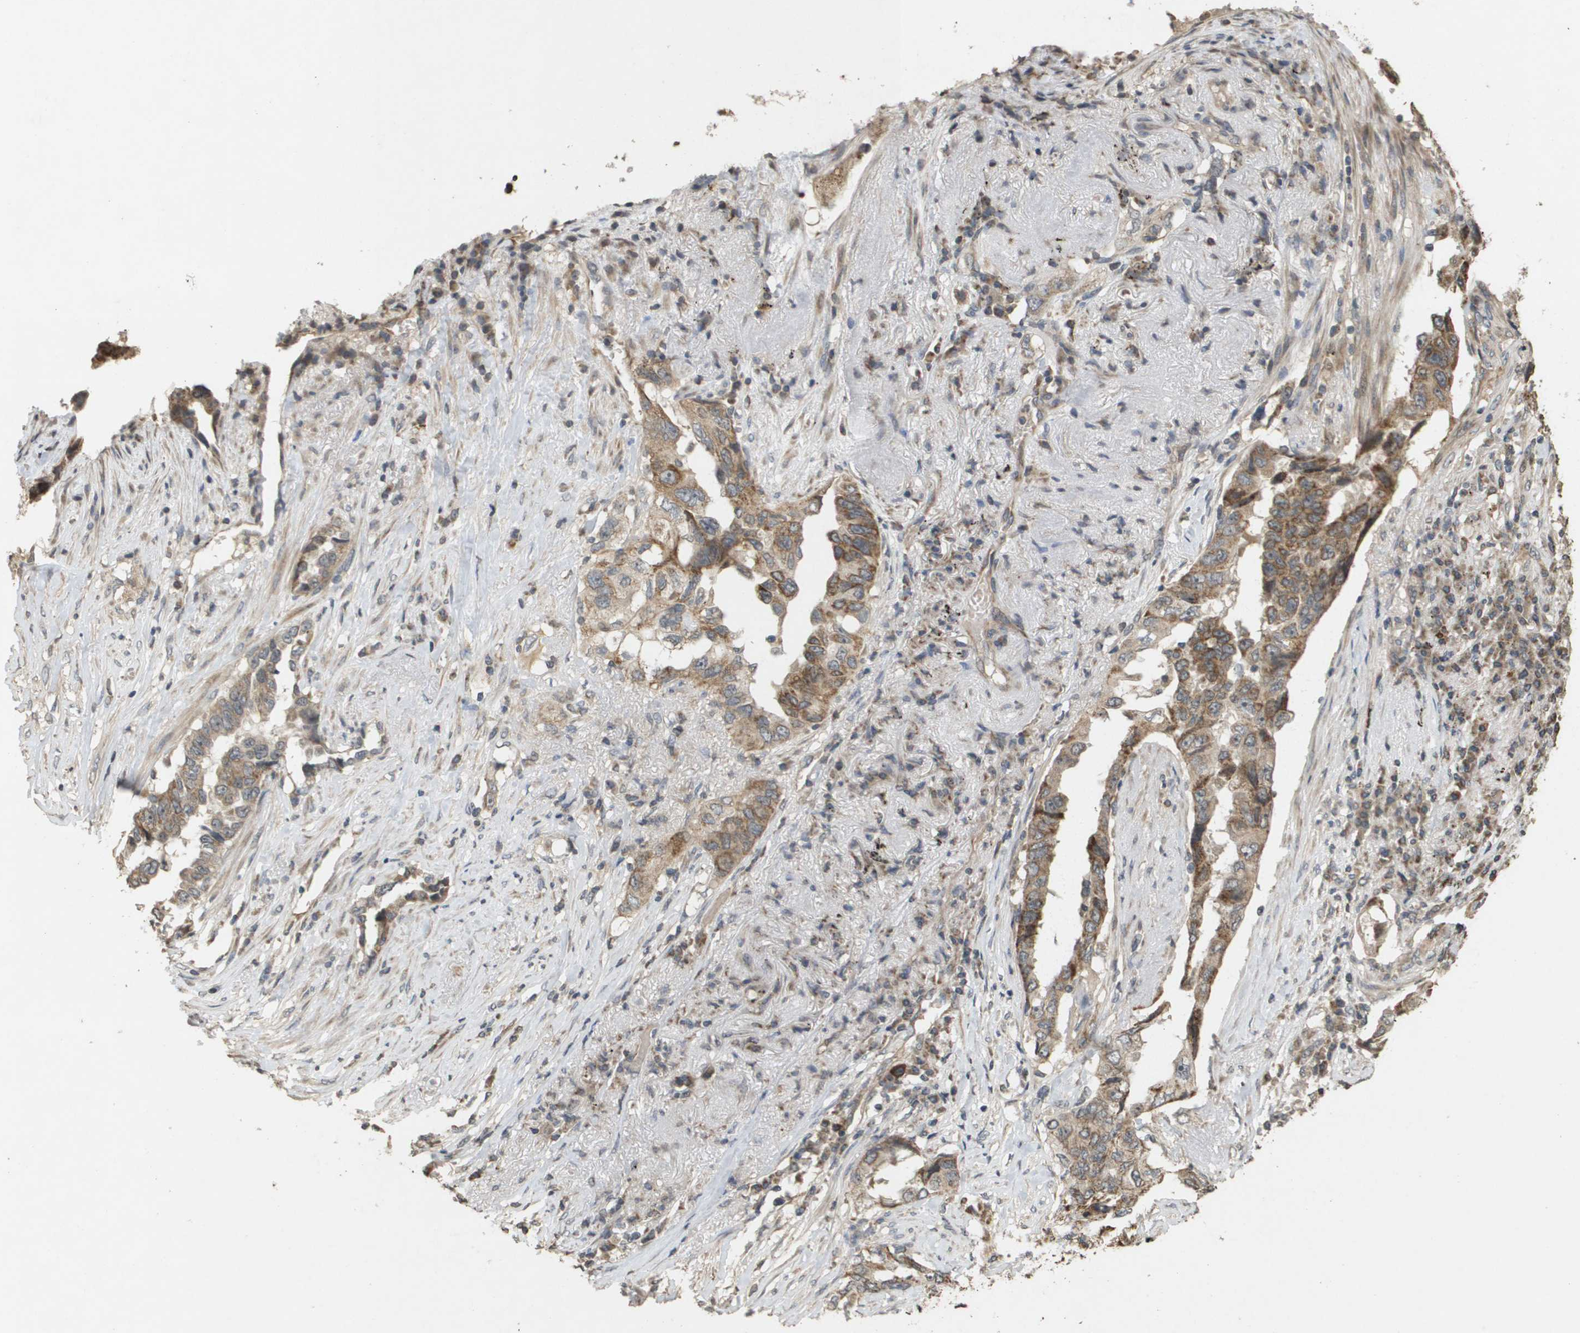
{"staining": {"intensity": "moderate", "quantity": ">75%", "location": "cytoplasmic/membranous"}, "tissue": "lung cancer", "cell_type": "Tumor cells", "image_type": "cancer", "snomed": [{"axis": "morphology", "description": "Adenocarcinoma, NOS"}, {"axis": "topography", "description": "Lung"}], "caption": "A micrograph of human lung cancer stained for a protein shows moderate cytoplasmic/membranous brown staining in tumor cells.", "gene": "RAB21", "patient": {"sex": "female", "age": 51}}